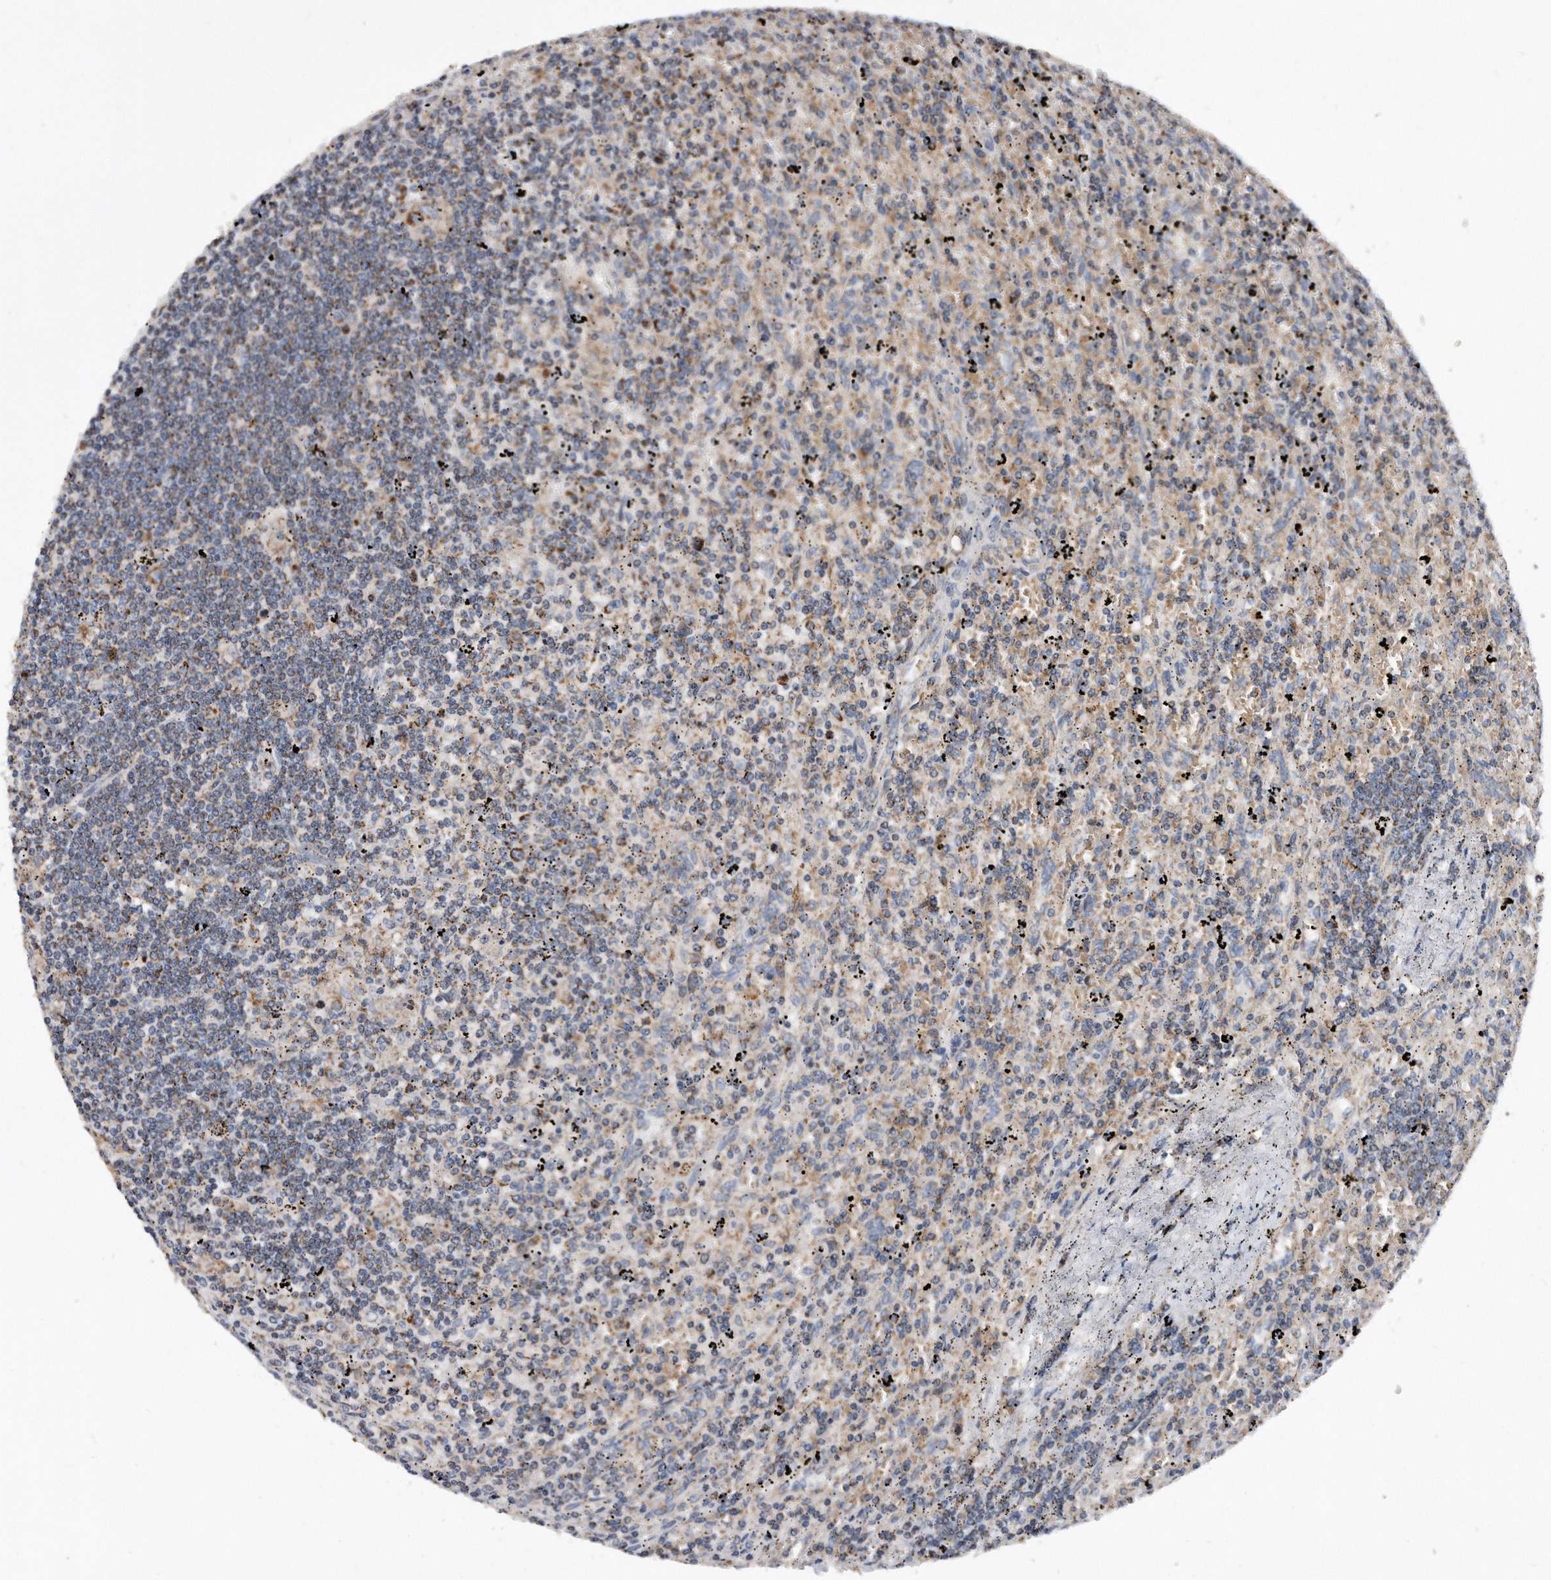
{"staining": {"intensity": "moderate", "quantity": "<25%", "location": "cytoplasmic/membranous"}, "tissue": "lymphoma", "cell_type": "Tumor cells", "image_type": "cancer", "snomed": [{"axis": "morphology", "description": "Malignant lymphoma, non-Hodgkin's type, Low grade"}, {"axis": "topography", "description": "Spleen"}], "caption": "High-magnification brightfield microscopy of low-grade malignant lymphoma, non-Hodgkin's type stained with DAB (3,3'-diaminobenzidine) (brown) and counterstained with hematoxylin (blue). tumor cells exhibit moderate cytoplasmic/membranous expression is seen in about<25% of cells. The protein is stained brown, and the nuclei are stained in blue (DAB (3,3'-diaminobenzidine) IHC with brightfield microscopy, high magnification).", "gene": "PPP5C", "patient": {"sex": "male", "age": 76}}